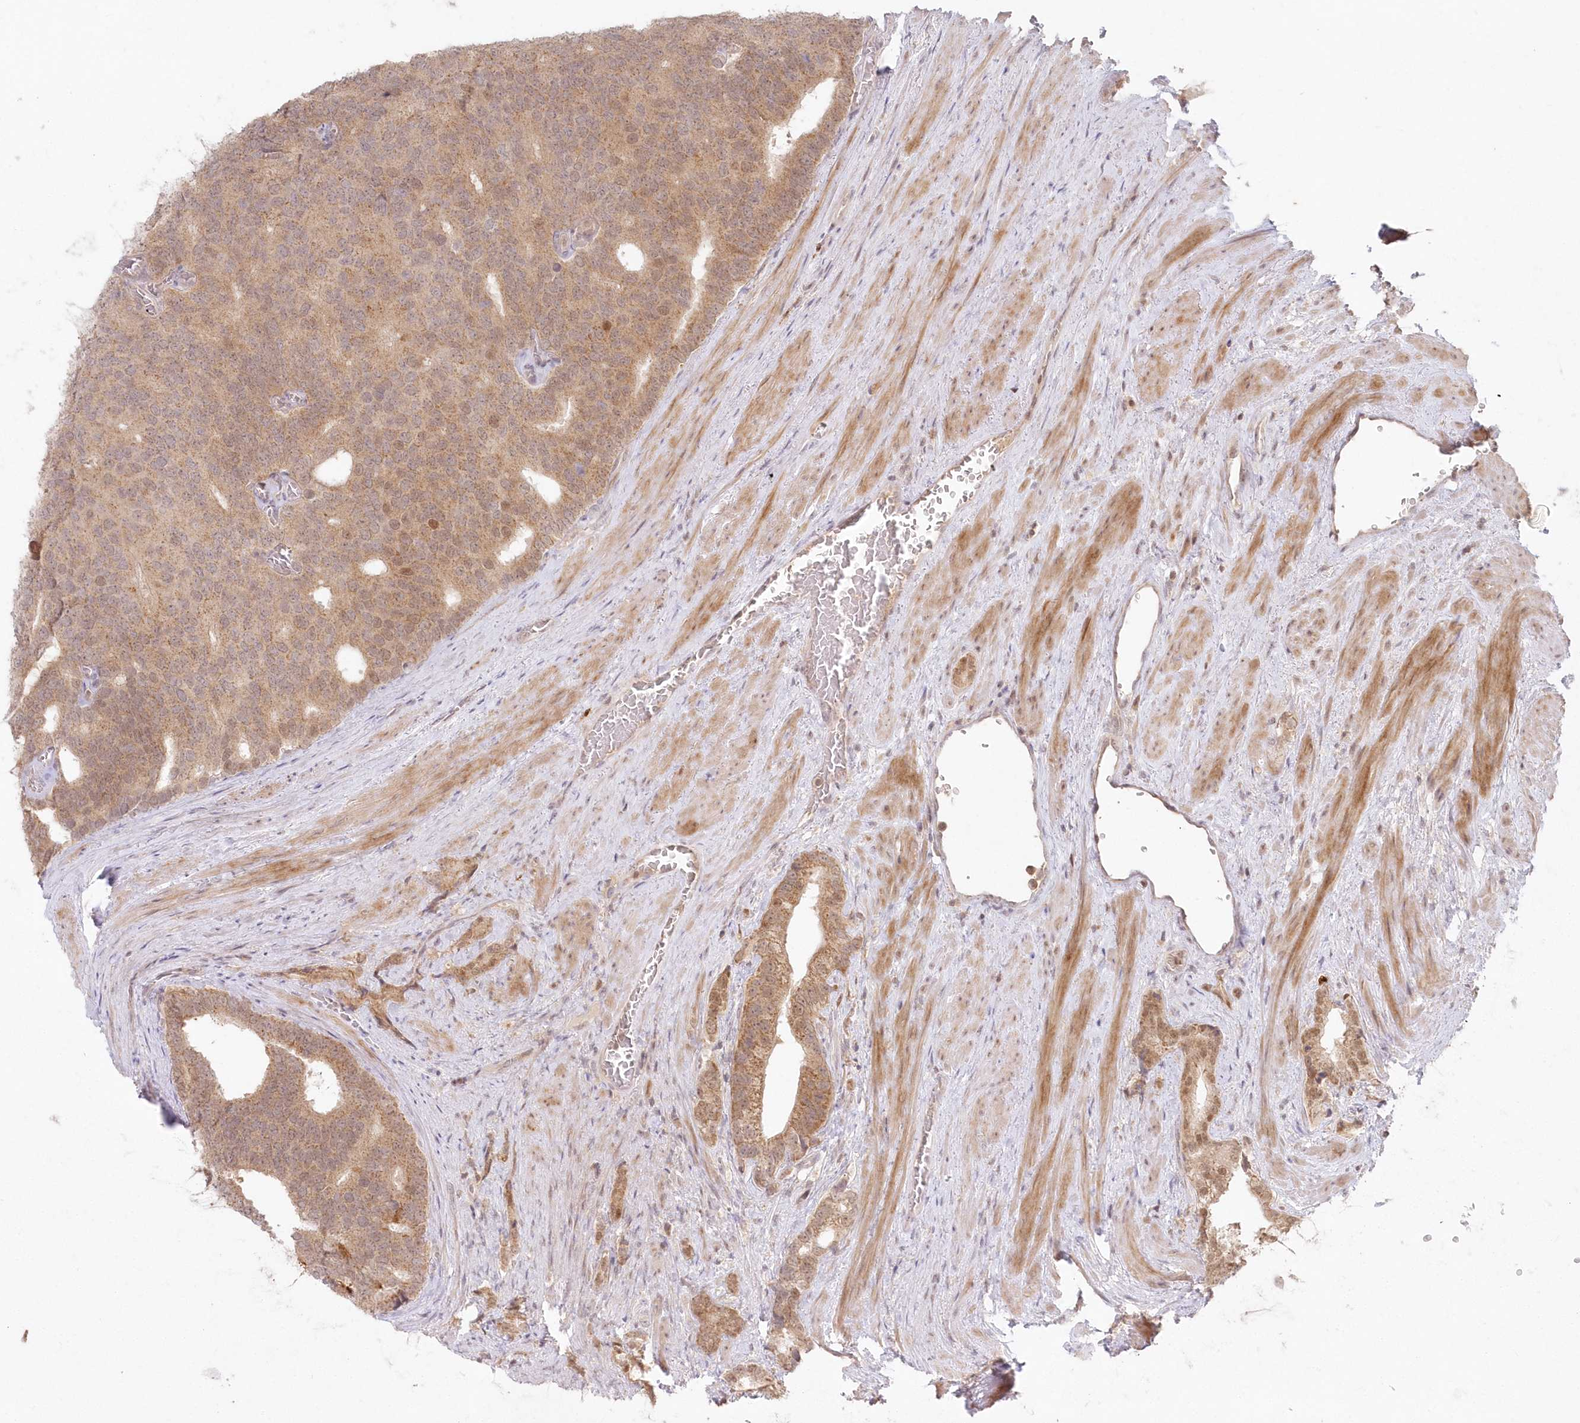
{"staining": {"intensity": "moderate", "quantity": ">75%", "location": "cytoplasmic/membranous,nuclear"}, "tissue": "prostate cancer", "cell_type": "Tumor cells", "image_type": "cancer", "snomed": [{"axis": "morphology", "description": "Adenocarcinoma, Low grade"}, {"axis": "topography", "description": "Prostate"}], "caption": "Moderate cytoplasmic/membranous and nuclear staining for a protein is appreciated in approximately >75% of tumor cells of prostate low-grade adenocarcinoma using immunohistochemistry.", "gene": "ASCC1", "patient": {"sex": "male", "age": 71}}